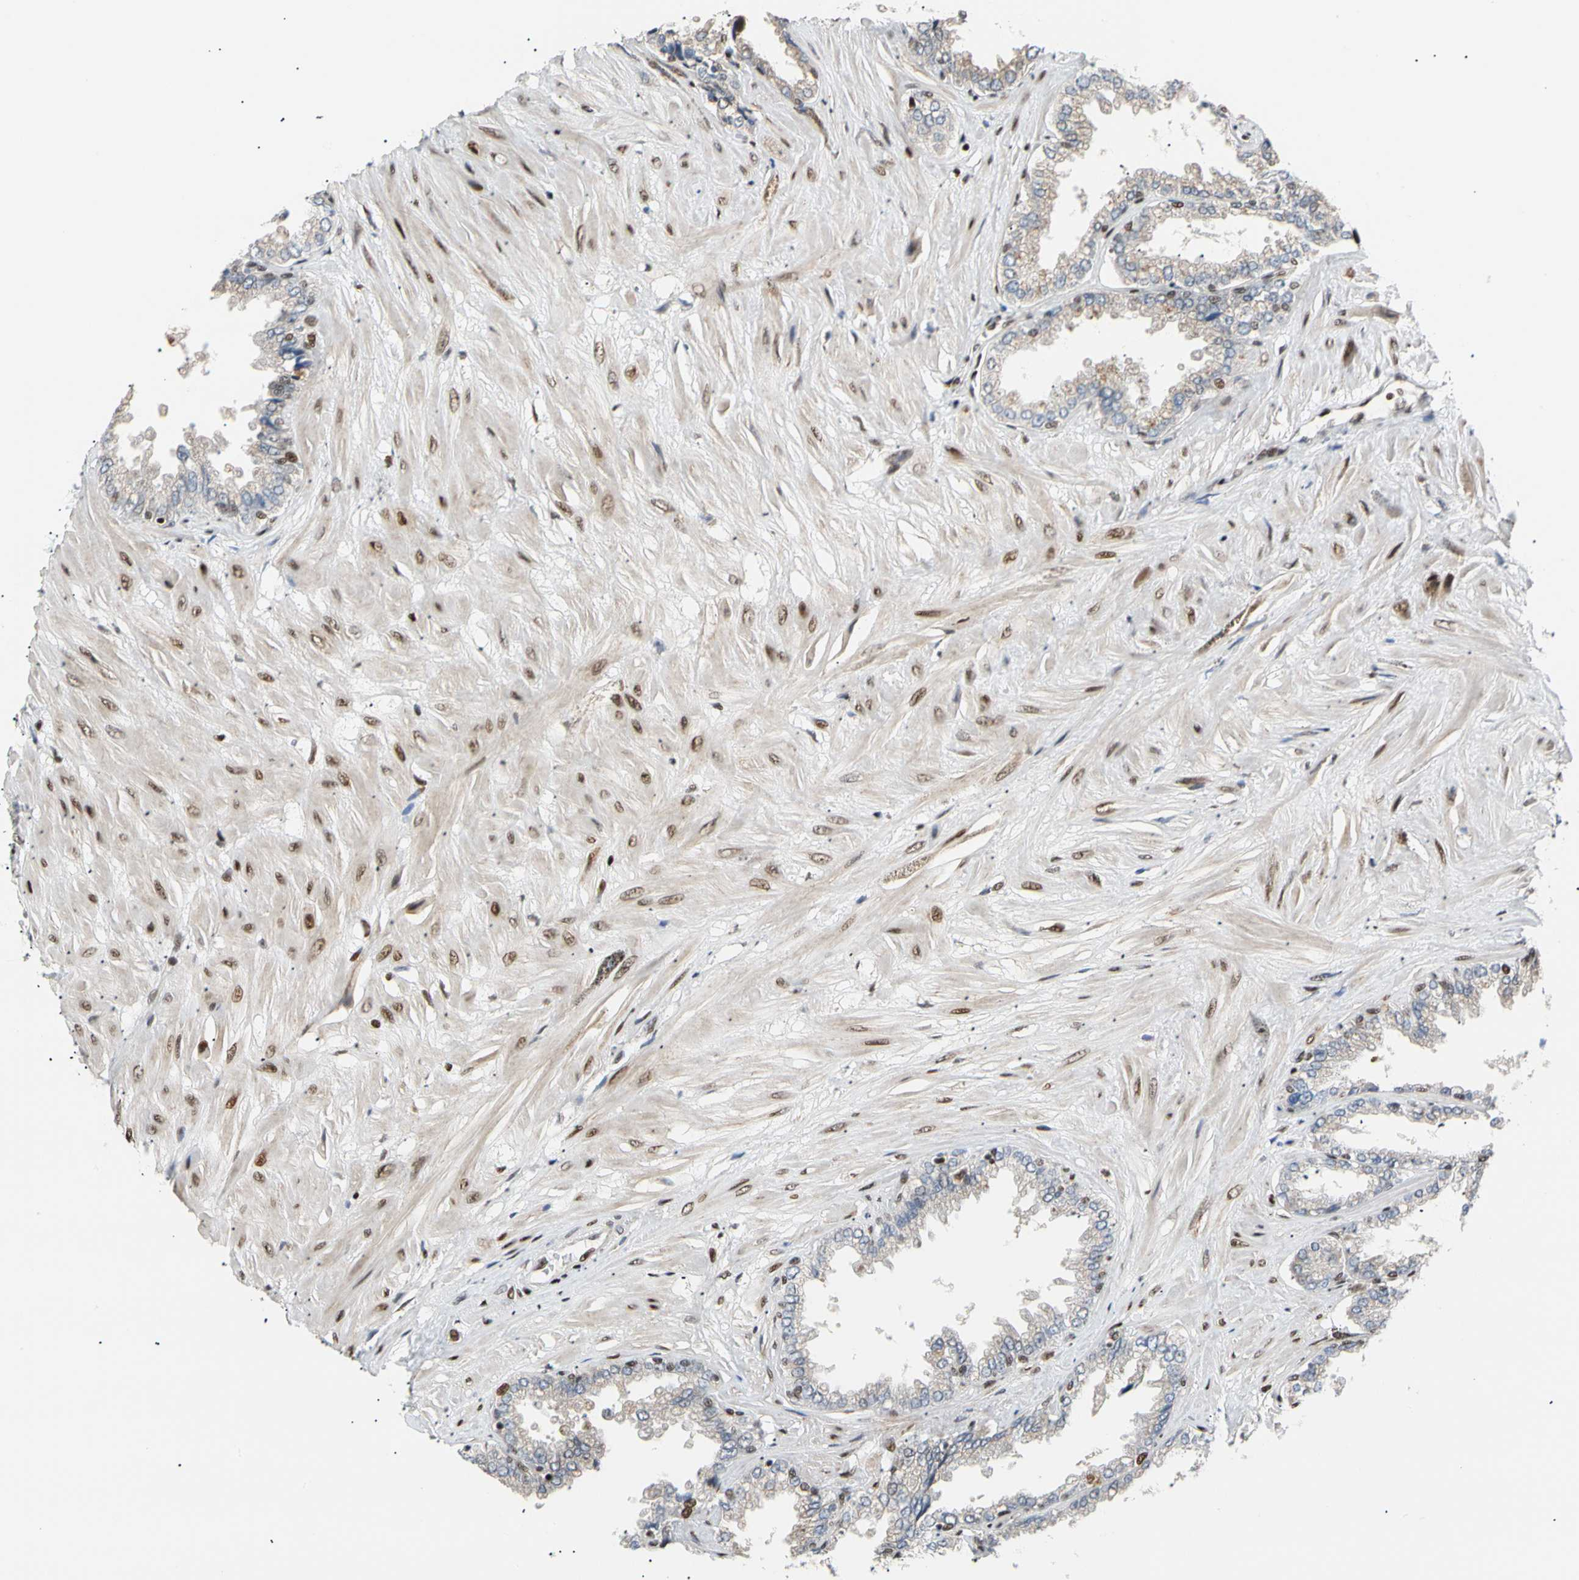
{"staining": {"intensity": "weak", "quantity": "<25%", "location": "nuclear"}, "tissue": "seminal vesicle", "cell_type": "Glandular cells", "image_type": "normal", "snomed": [{"axis": "morphology", "description": "Normal tissue, NOS"}, {"axis": "topography", "description": "Seminal veicle"}], "caption": "Immunohistochemical staining of unremarkable seminal vesicle exhibits no significant expression in glandular cells.", "gene": "E2F1", "patient": {"sex": "male", "age": 46}}